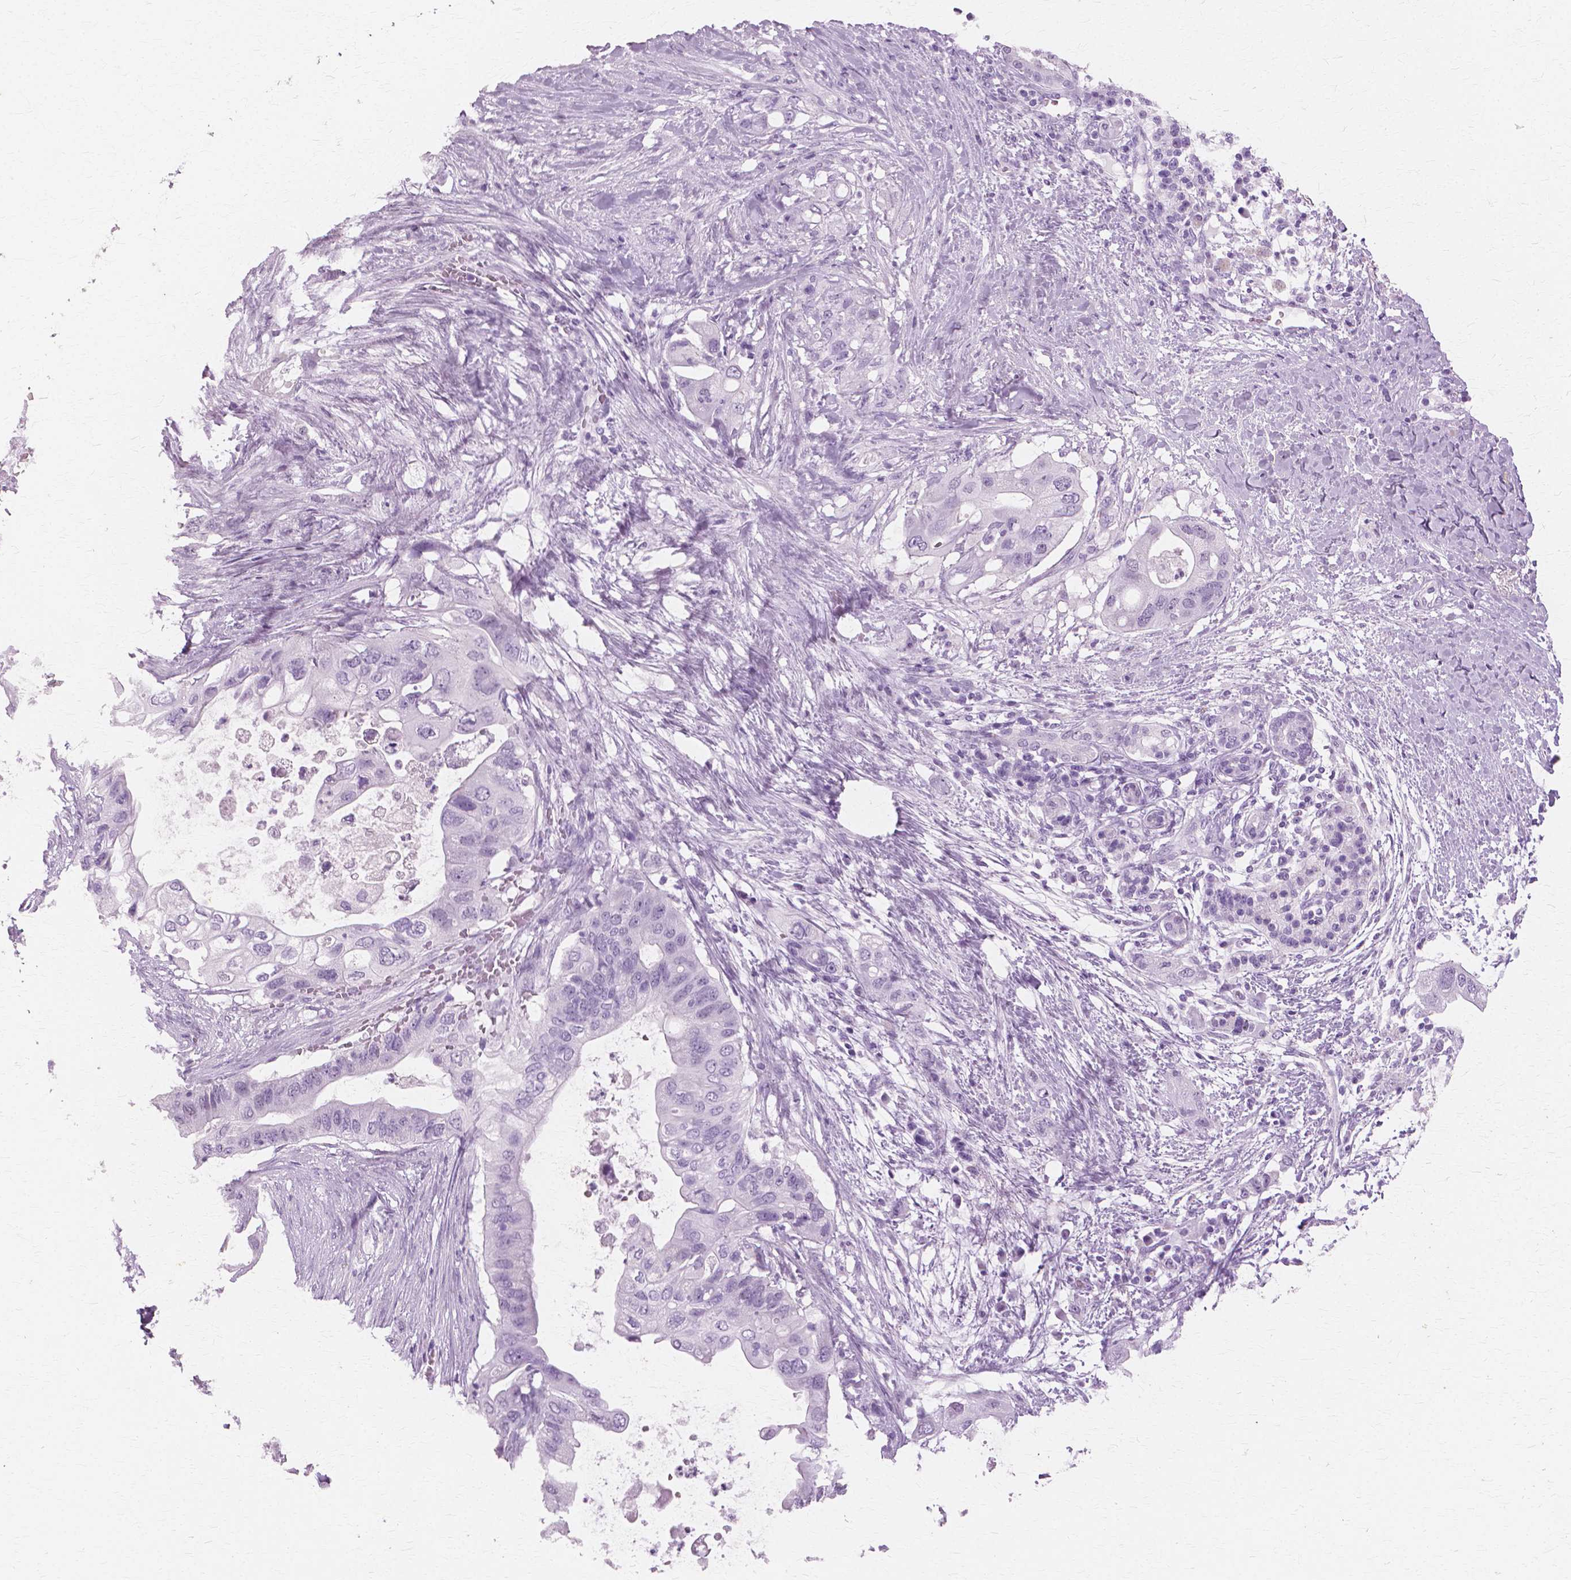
{"staining": {"intensity": "negative", "quantity": "none", "location": "none"}, "tissue": "pancreatic cancer", "cell_type": "Tumor cells", "image_type": "cancer", "snomed": [{"axis": "morphology", "description": "Adenocarcinoma, NOS"}, {"axis": "topography", "description": "Pancreas"}], "caption": "An IHC image of pancreatic cancer (adenocarcinoma) is shown. There is no staining in tumor cells of pancreatic cancer (adenocarcinoma).", "gene": "SFTPD", "patient": {"sex": "female", "age": 72}}